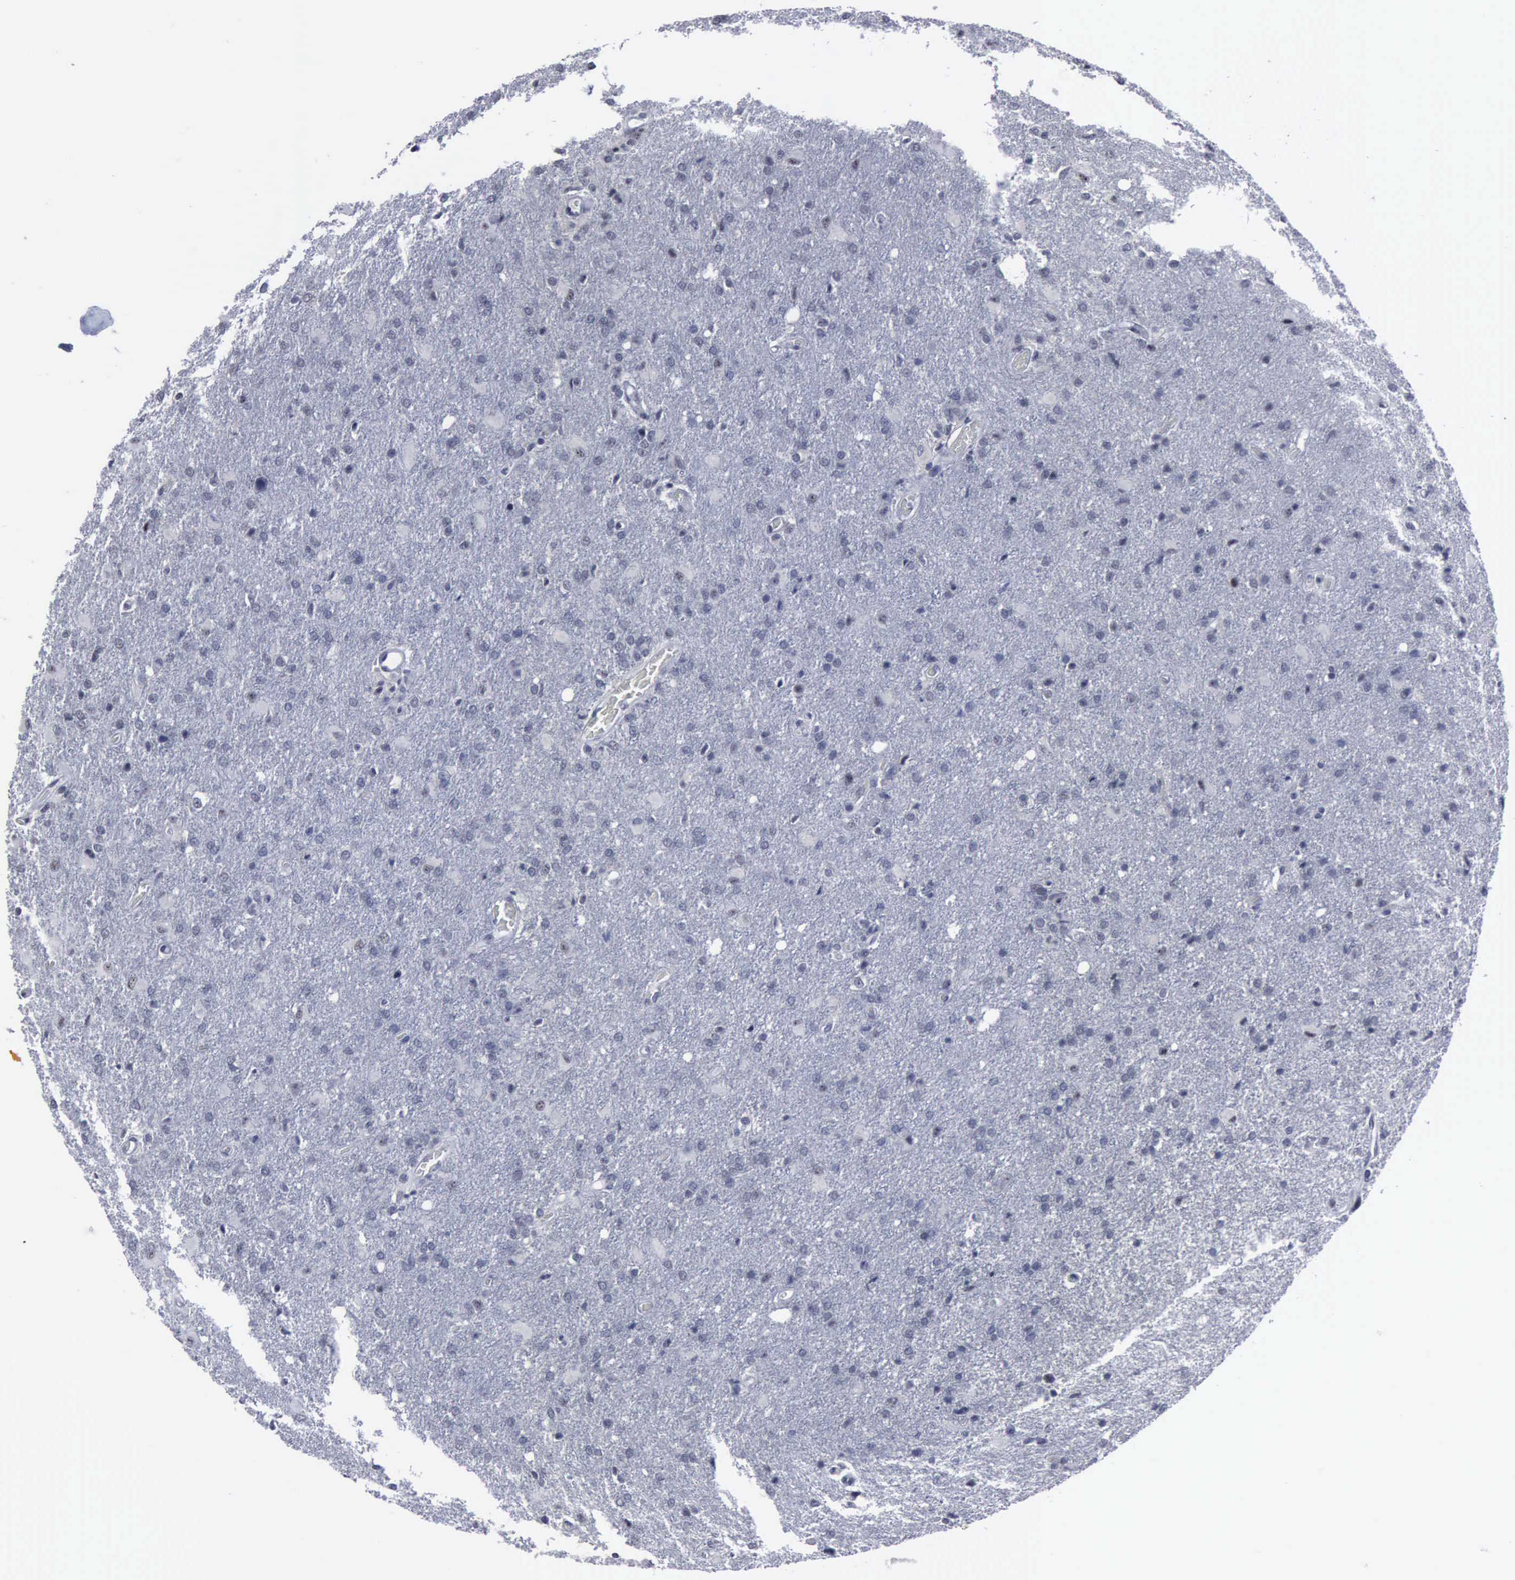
{"staining": {"intensity": "negative", "quantity": "none", "location": "none"}, "tissue": "glioma", "cell_type": "Tumor cells", "image_type": "cancer", "snomed": [{"axis": "morphology", "description": "Glioma, malignant, High grade"}, {"axis": "topography", "description": "Brain"}], "caption": "There is no significant staining in tumor cells of malignant glioma (high-grade). (Stains: DAB immunohistochemistry (IHC) with hematoxylin counter stain, Microscopy: brightfield microscopy at high magnification).", "gene": "BRD1", "patient": {"sex": "male", "age": 68}}